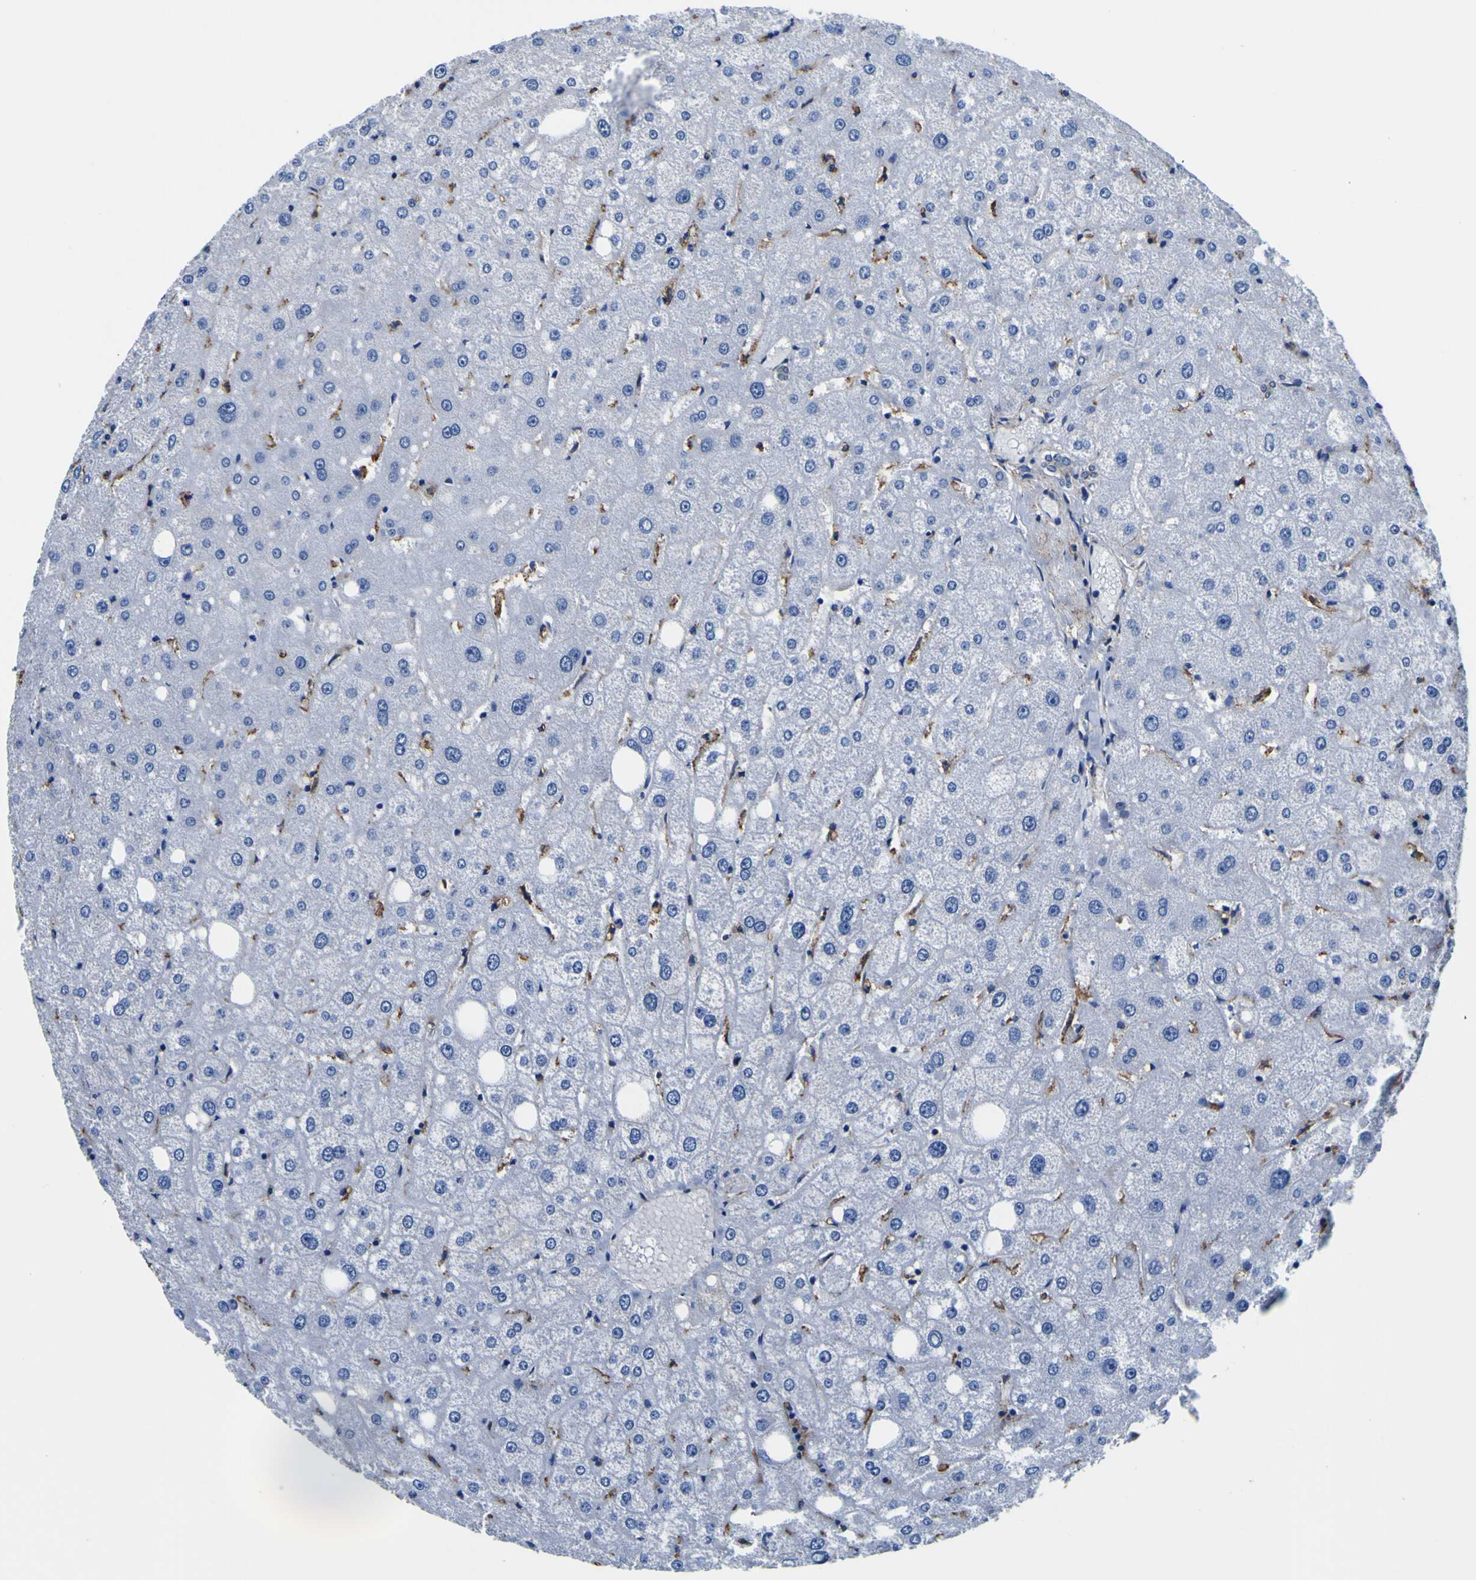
{"staining": {"intensity": "weak", "quantity": ">75%", "location": "cytoplasmic/membranous"}, "tissue": "liver", "cell_type": "Cholangiocytes", "image_type": "normal", "snomed": [{"axis": "morphology", "description": "Normal tissue, NOS"}, {"axis": "topography", "description": "Liver"}], "caption": "Immunohistochemistry photomicrograph of unremarkable human liver stained for a protein (brown), which shows low levels of weak cytoplasmic/membranous expression in about >75% of cholangiocytes.", "gene": "PXDN", "patient": {"sex": "male", "age": 73}}